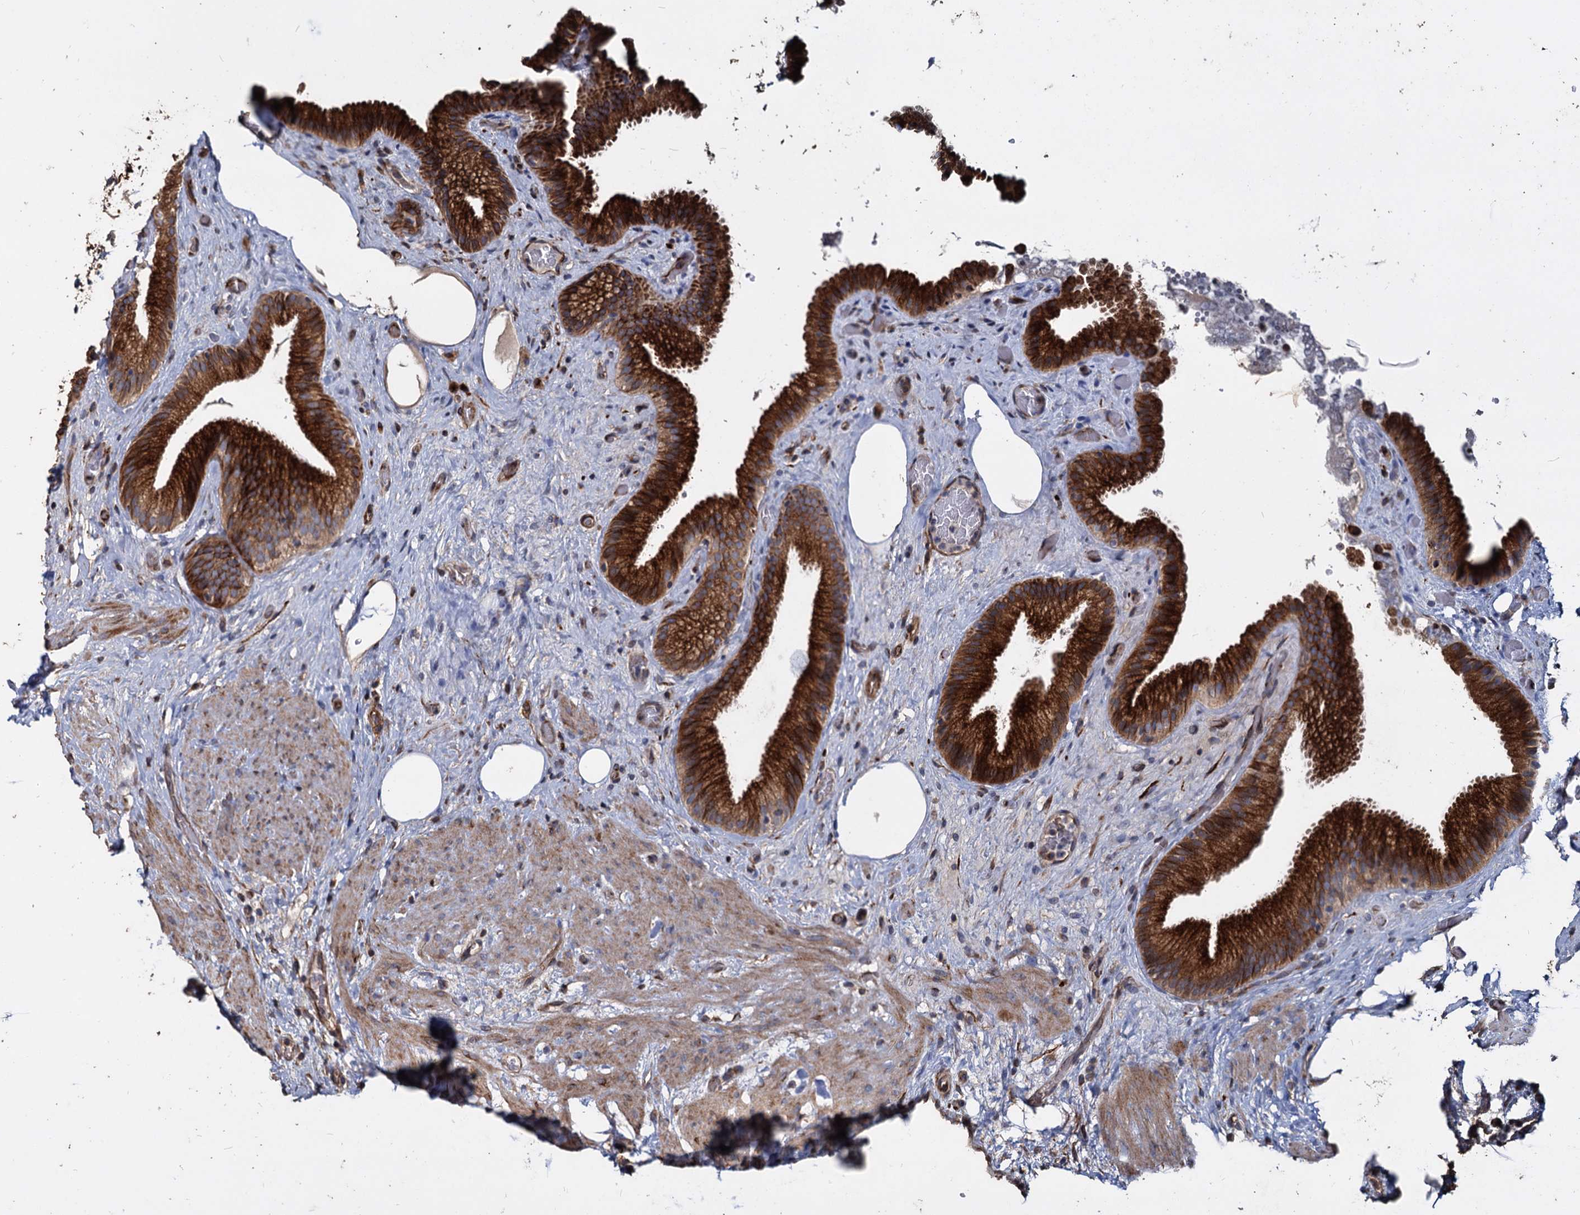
{"staining": {"intensity": "strong", "quantity": ">75%", "location": "cytoplasmic/membranous"}, "tissue": "gallbladder", "cell_type": "Glandular cells", "image_type": "normal", "snomed": [{"axis": "morphology", "description": "Normal tissue, NOS"}, {"axis": "morphology", "description": "Inflammation, NOS"}, {"axis": "topography", "description": "Gallbladder"}], "caption": "Normal gallbladder displays strong cytoplasmic/membranous staining in about >75% of glandular cells, visualized by immunohistochemistry.", "gene": "DEPDC4", "patient": {"sex": "male", "age": 51}}